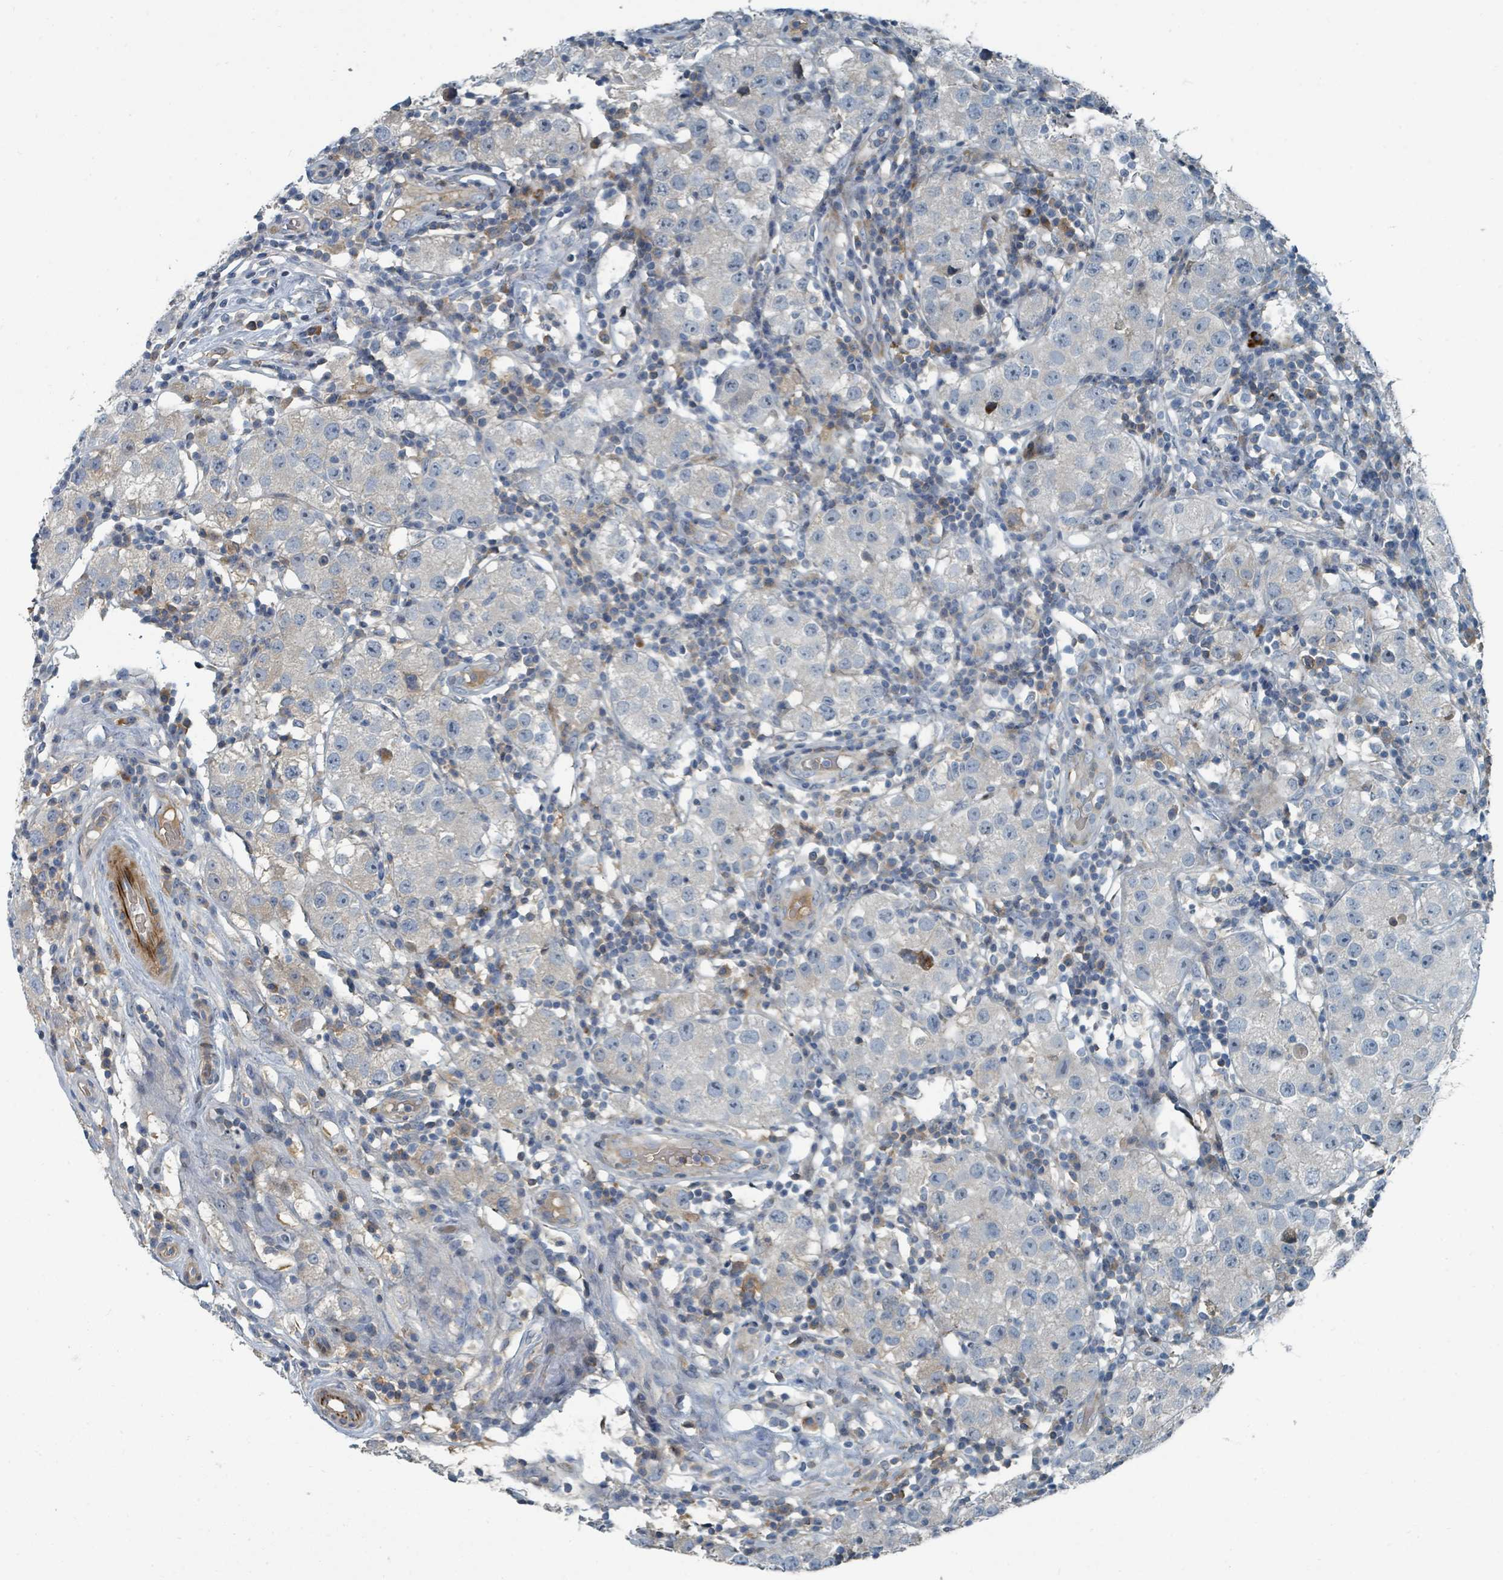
{"staining": {"intensity": "negative", "quantity": "none", "location": "none"}, "tissue": "testis cancer", "cell_type": "Tumor cells", "image_type": "cancer", "snomed": [{"axis": "morphology", "description": "Seminoma, NOS"}, {"axis": "topography", "description": "Testis"}], "caption": "There is no significant positivity in tumor cells of testis cancer.", "gene": "SLC44A5", "patient": {"sex": "male", "age": 34}}